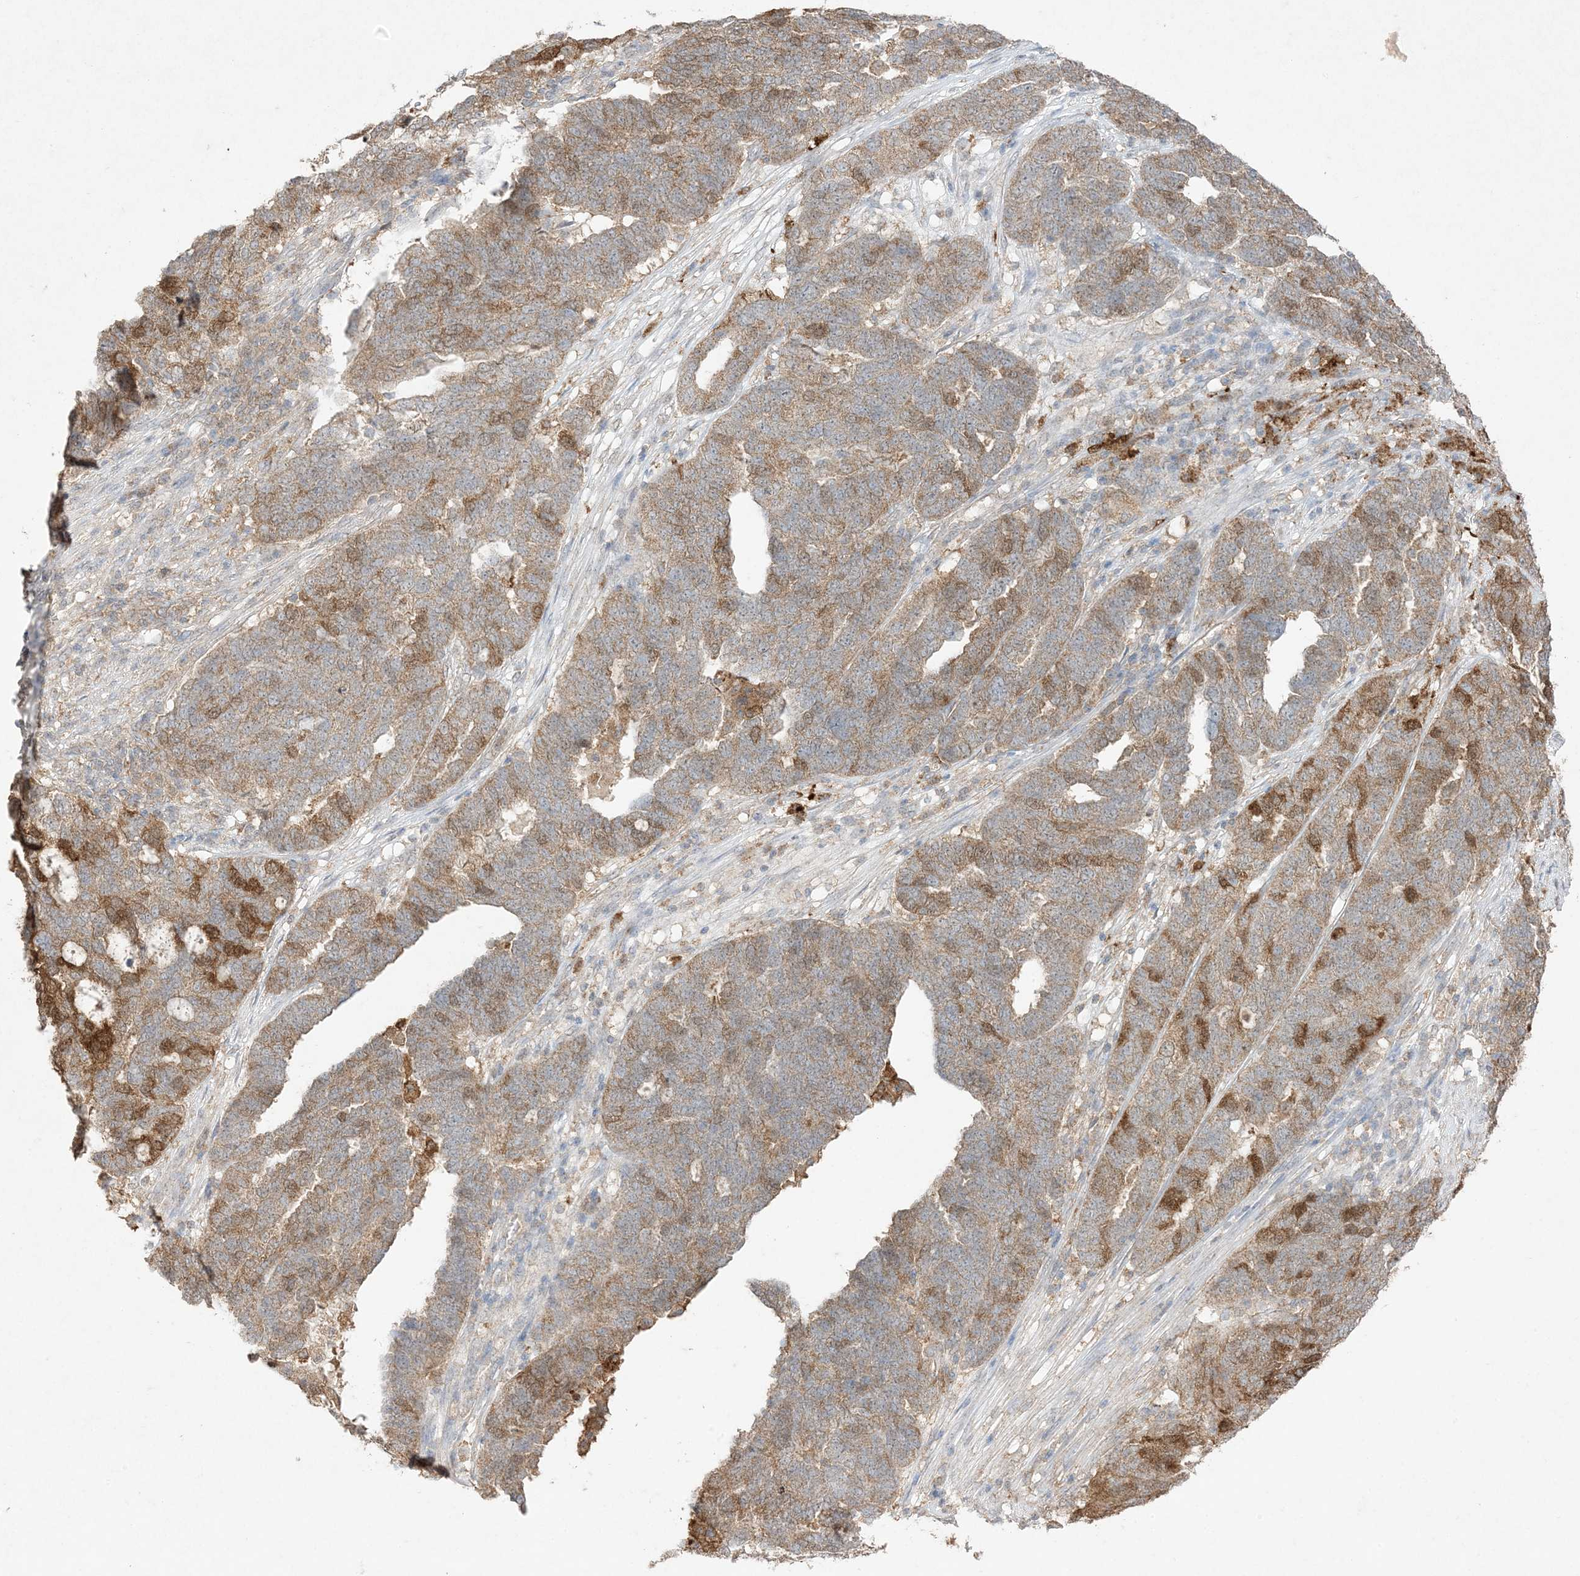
{"staining": {"intensity": "moderate", "quantity": ">75%", "location": "cytoplasmic/membranous"}, "tissue": "ovarian cancer", "cell_type": "Tumor cells", "image_type": "cancer", "snomed": [{"axis": "morphology", "description": "Cystadenocarcinoma, serous, NOS"}, {"axis": "topography", "description": "Ovary"}], "caption": "Brown immunohistochemical staining in human serous cystadenocarcinoma (ovarian) shows moderate cytoplasmic/membranous expression in approximately >75% of tumor cells.", "gene": "UBE2C", "patient": {"sex": "female", "age": 59}}